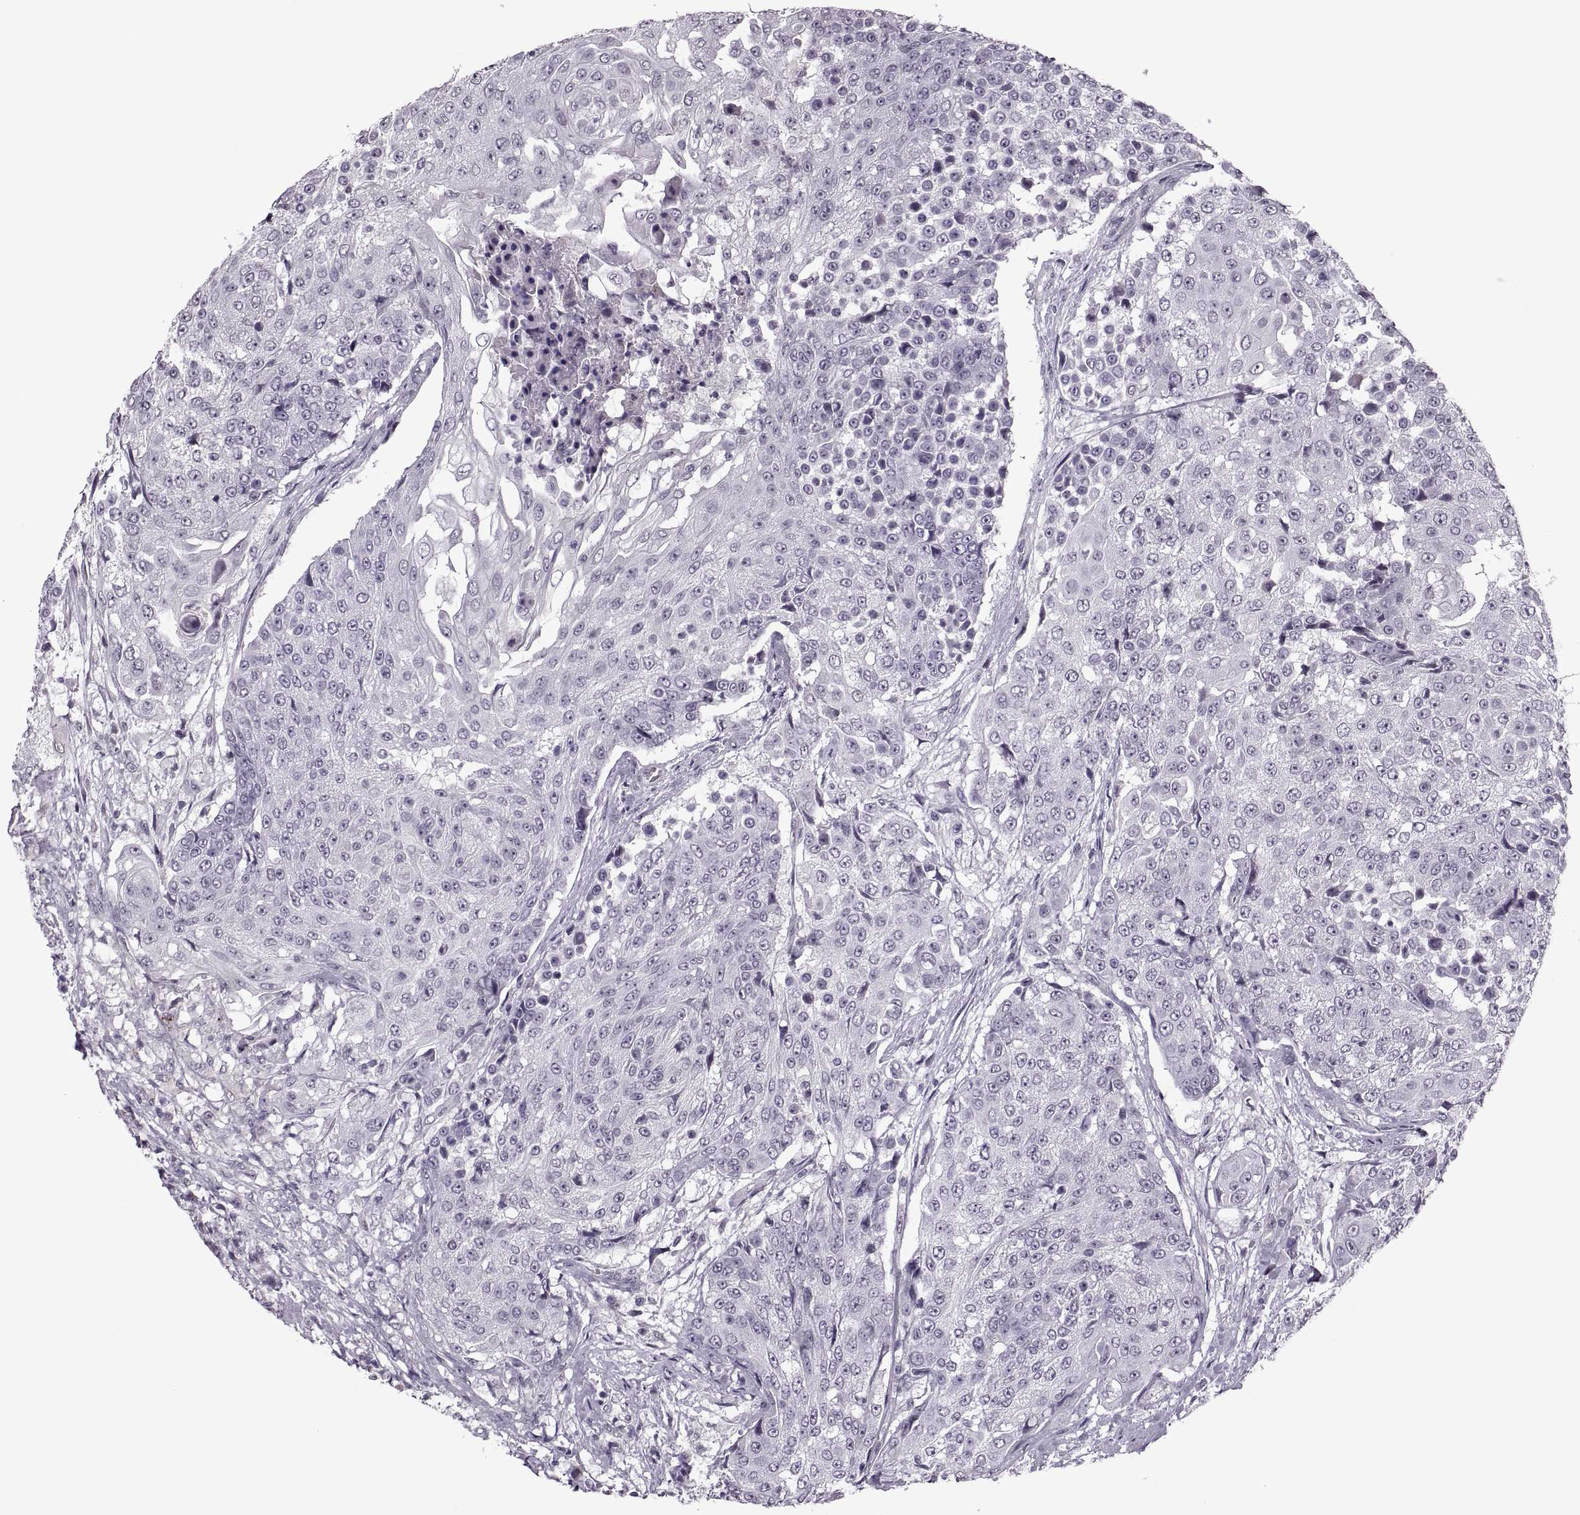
{"staining": {"intensity": "negative", "quantity": "none", "location": "none"}, "tissue": "urothelial cancer", "cell_type": "Tumor cells", "image_type": "cancer", "snomed": [{"axis": "morphology", "description": "Urothelial carcinoma, High grade"}, {"axis": "topography", "description": "Urinary bladder"}], "caption": "Immunohistochemistry (IHC) micrograph of urothelial cancer stained for a protein (brown), which reveals no expression in tumor cells. Nuclei are stained in blue.", "gene": "PRSS37", "patient": {"sex": "female", "age": 63}}